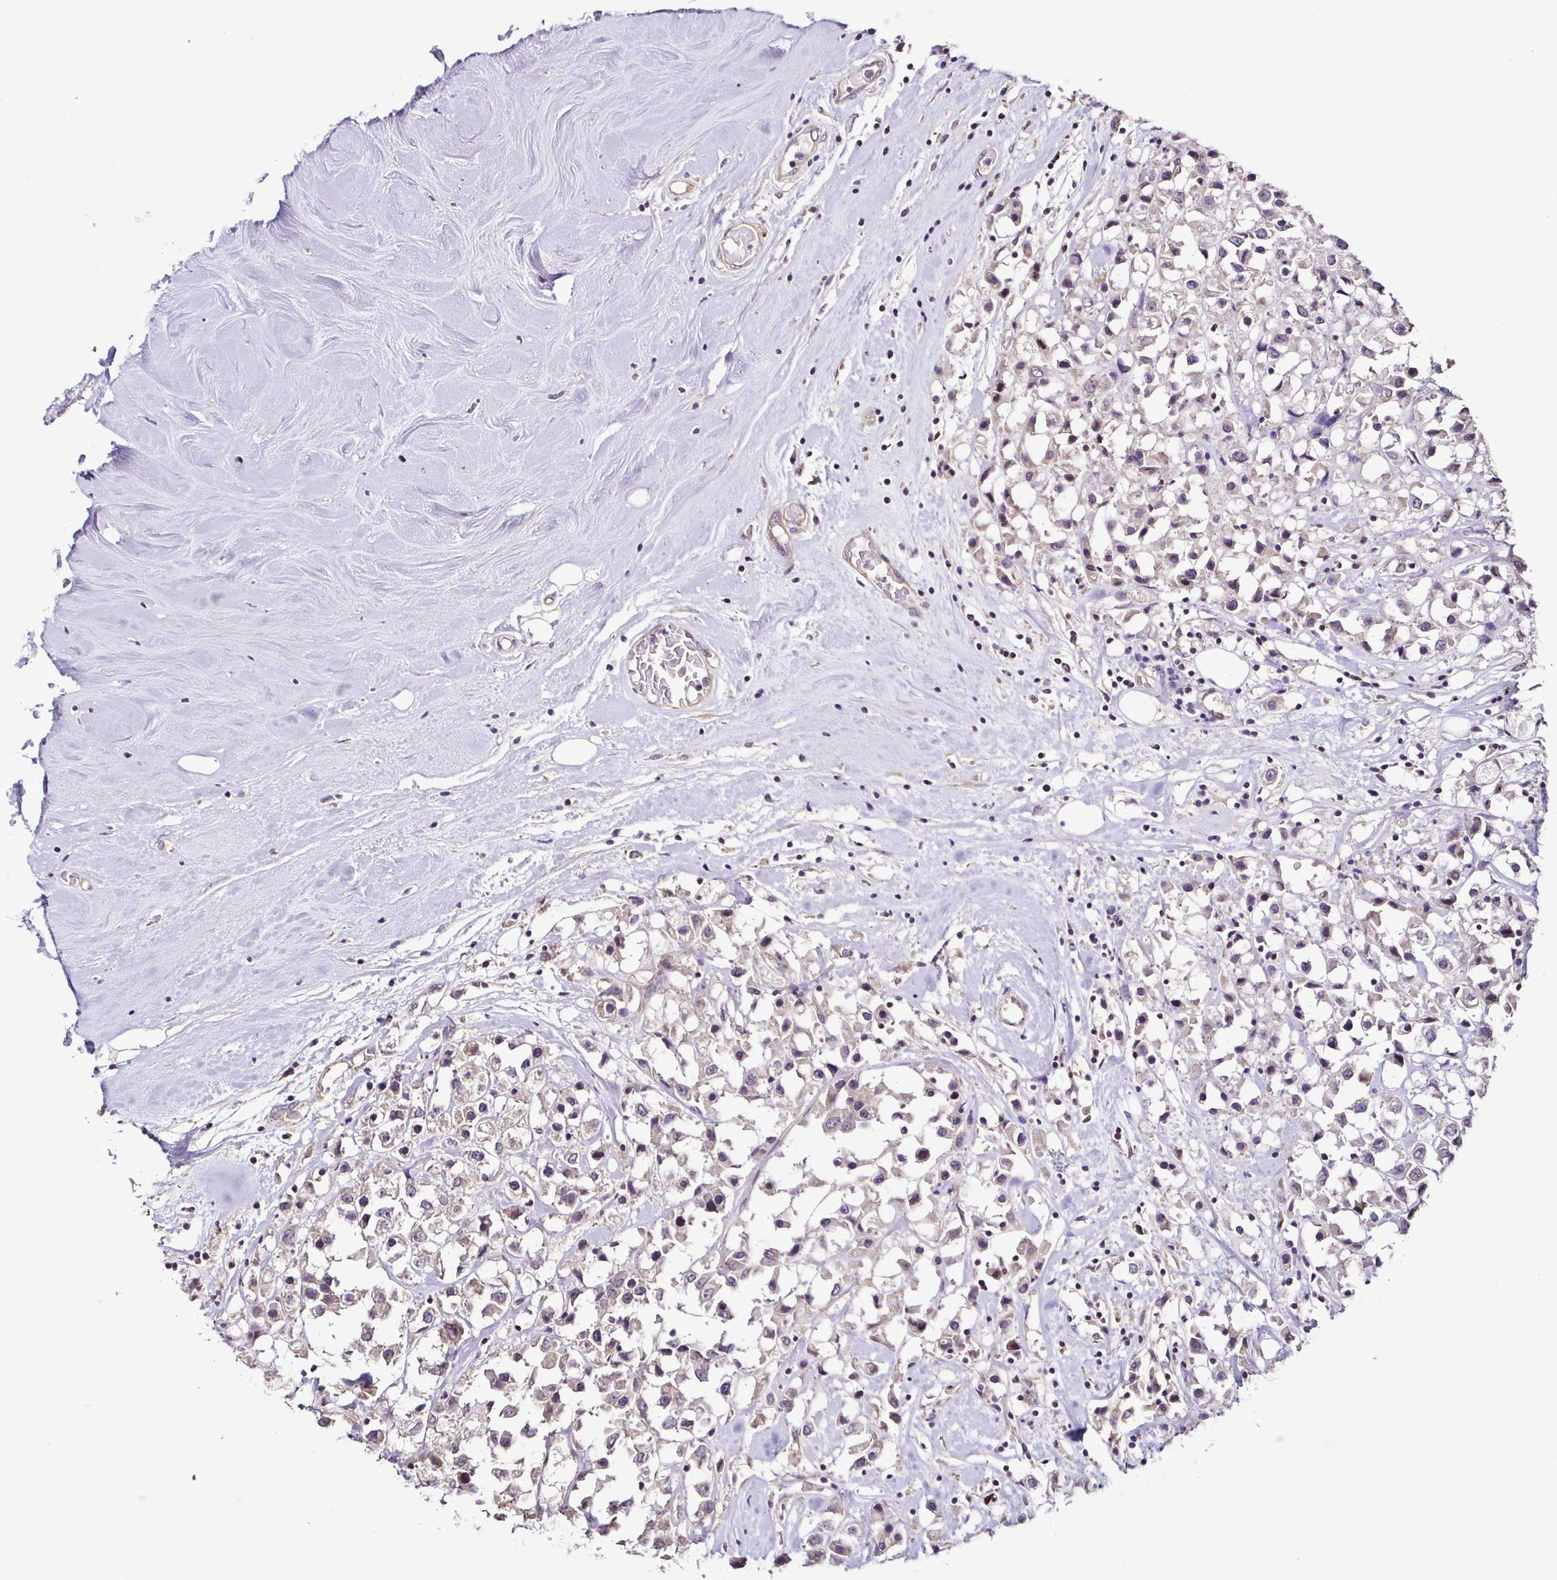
{"staining": {"intensity": "weak", "quantity": "<25%", "location": "cytoplasmic/membranous,nuclear"}, "tissue": "breast cancer", "cell_type": "Tumor cells", "image_type": "cancer", "snomed": [{"axis": "morphology", "description": "Duct carcinoma"}, {"axis": "topography", "description": "Breast"}], "caption": "Micrograph shows no protein staining in tumor cells of breast cancer (infiltrating ductal carcinoma) tissue.", "gene": "LMOD2", "patient": {"sex": "female", "age": 61}}